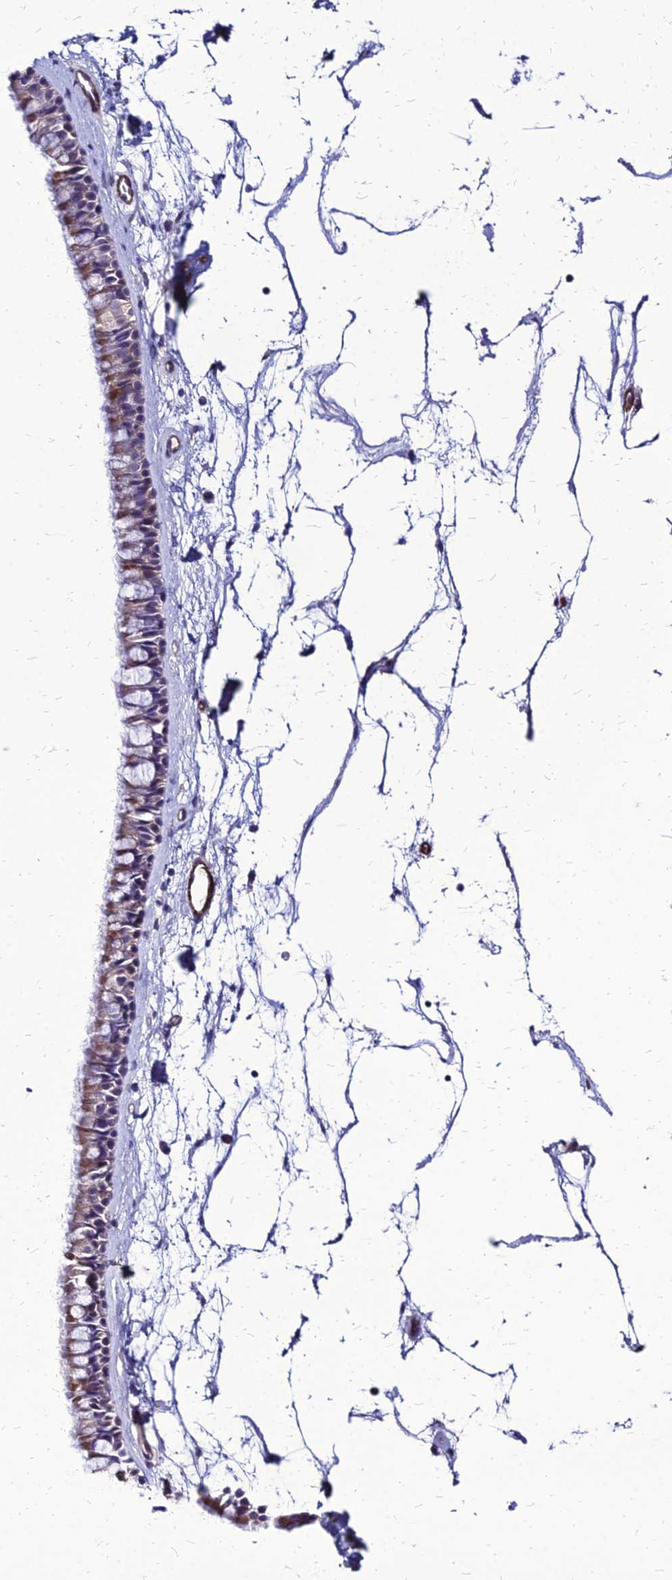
{"staining": {"intensity": "weak", "quantity": "25%-75%", "location": "cytoplasmic/membranous"}, "tissue": "nasopharynx", "cell_type": "Respiratory epithelial cells", "image_type": "normal", "snomed": [{"axis": "morphology", "description": "Normal tissue, NOS"}, {"axis": "topography", "description": "Nasopharynx"}], "caption": "The image reveals staining of unremarkable nasopharynx, revealing weak cytoplasmic/membranous protein expression (brown color) within respiratory epithelial cells. (DAB IHC, brown staining for protein, blue staining for nuclei).", "gene": "YEATS2", "patient": {"sex": "male", "age": 64}}